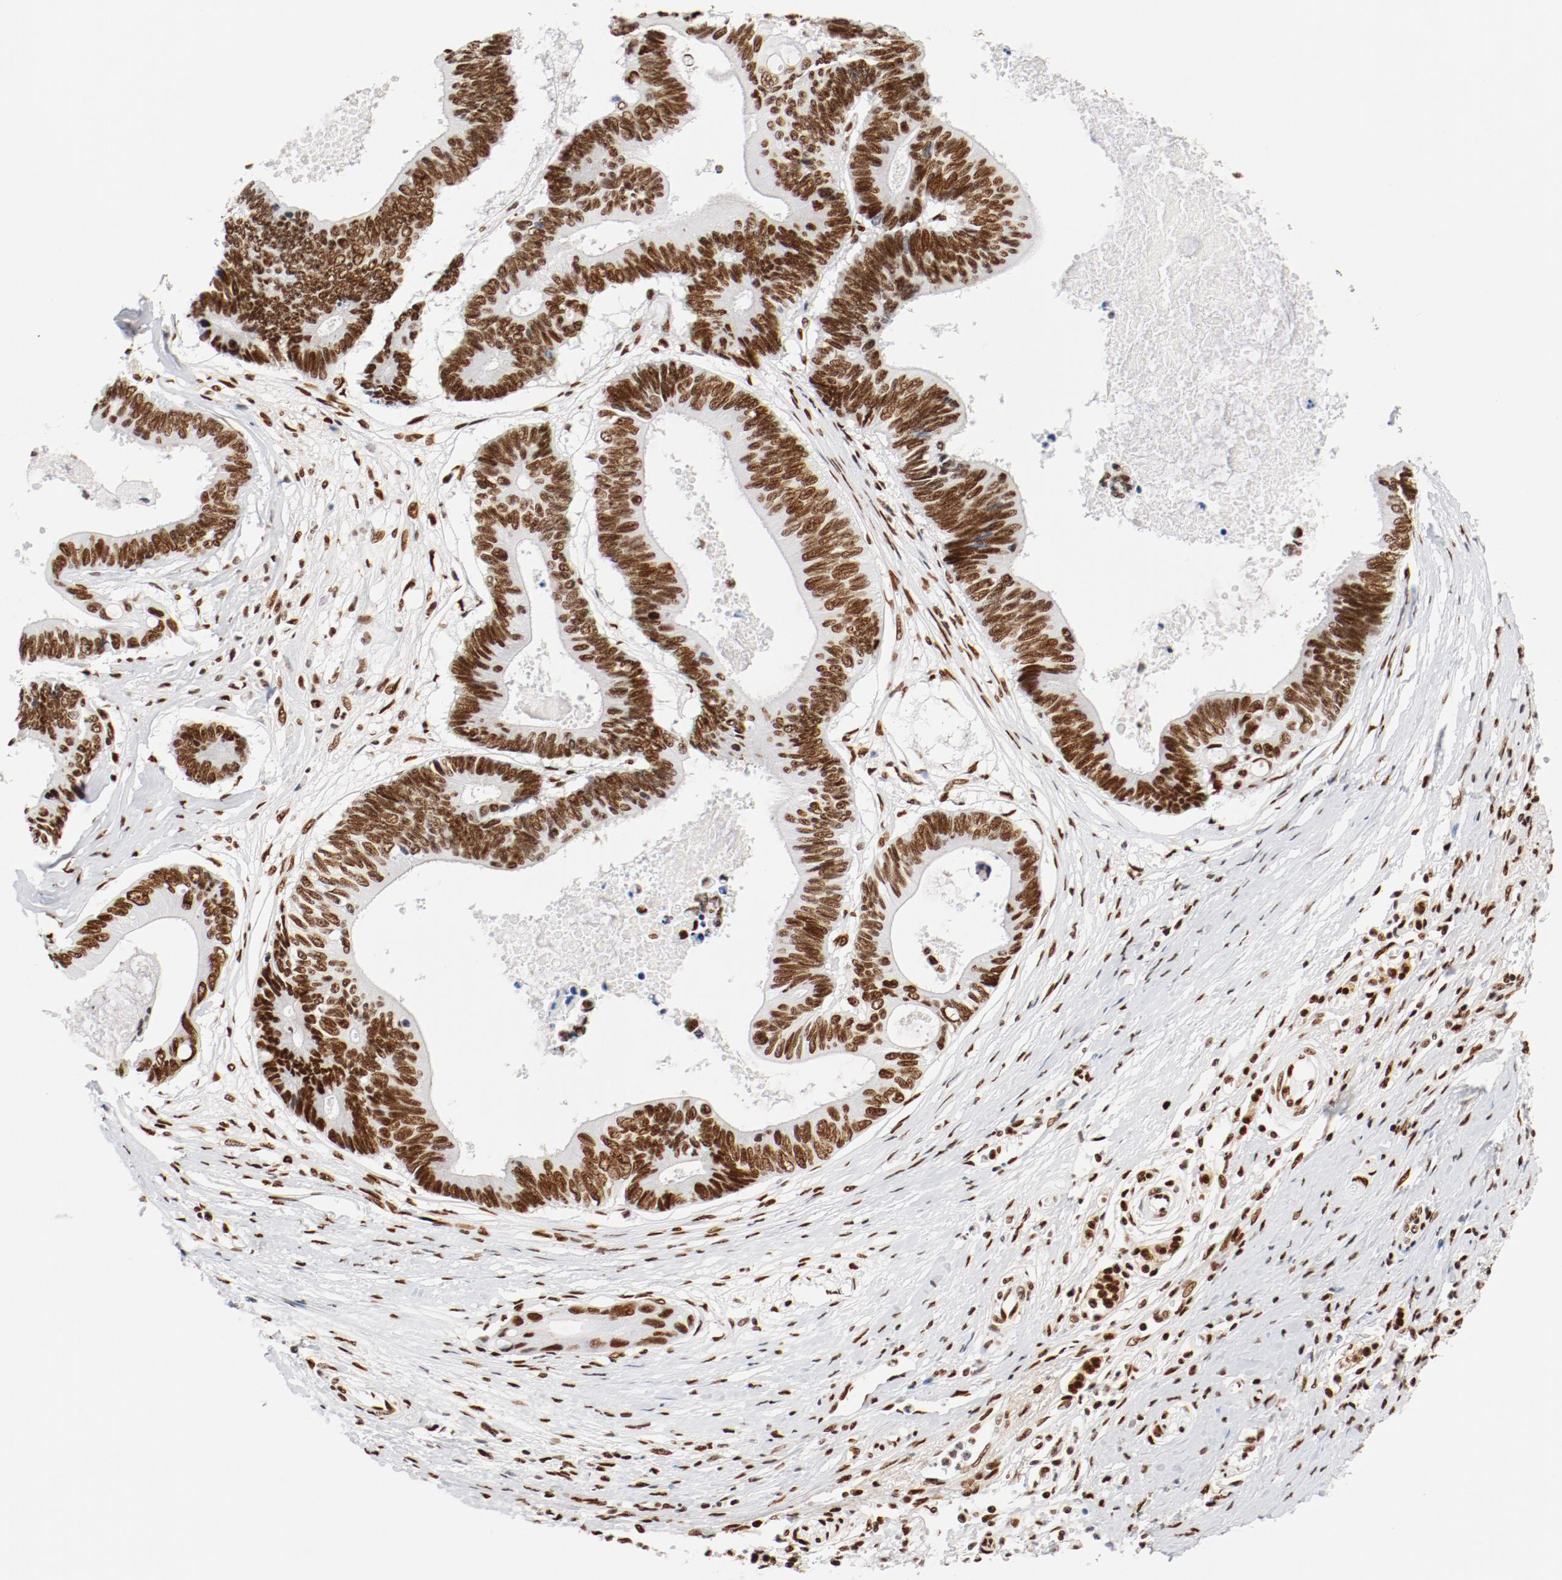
{"staining": {"intensity": "moderate", "quantity": ">75%", "location": "nuclear"}, "tissue": "pancreatic cancer", "cell_type": "Tumor cells", "image_type": "cancer", "snomed": [{"axis": "morphology", "description": "Adenocarcinoma, NOS"}, {"axis": "topography", "description": "Pancreas"}], "caption": "This micrograph displays immunohistochemistry (IHC) staining of human adenocarcinoma (pancreatic), with medium moderate nuclear expression in approximately >75% of tumor cells.", "gene": "CTBP1", "patient": {"sex": "female", "age": 70}}